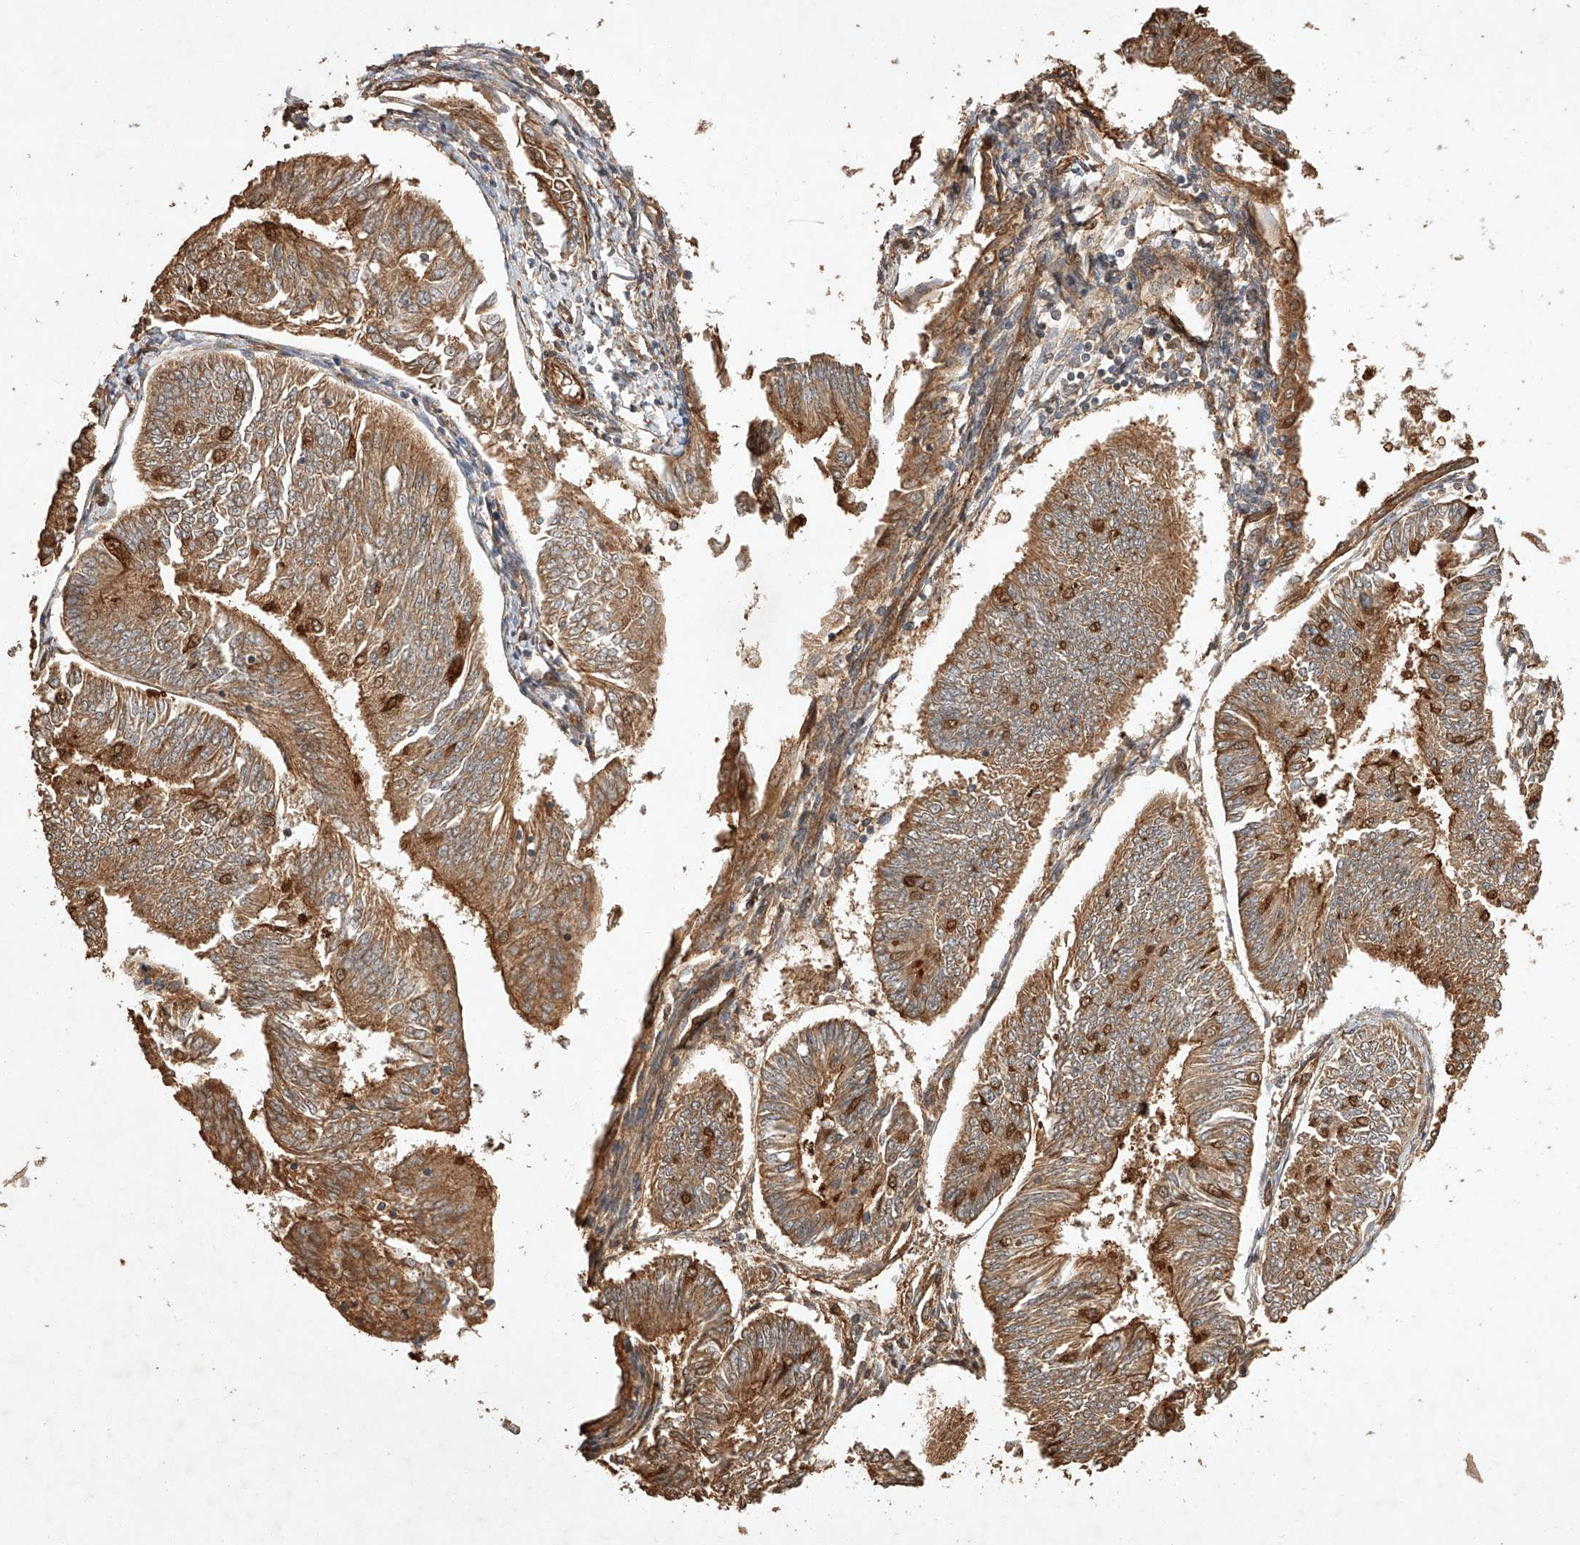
{"staining": {"intensity": "moderate", "quantity": ">75%", "location": "cytoplasmic/membranous"}, "tissue": "endometrial cancer", "cell_type": "Tumor cells", "image_type": "cancer", "snomed": [{"axis": "morphology", "description": "Adenocarcinoma, NOS"}, {"axis": "topography", "description": "Endometrium"}], "caption": "High-power microscopy captured an immunohistochemistry (IHC) image of adenocarcinoma (endometrial), revealing moderate cytoplasmic/membranous staining in approximately >75% of tumor cells.", "gene": "GHDC", "patient": {"sex": "female", "age": 58}}